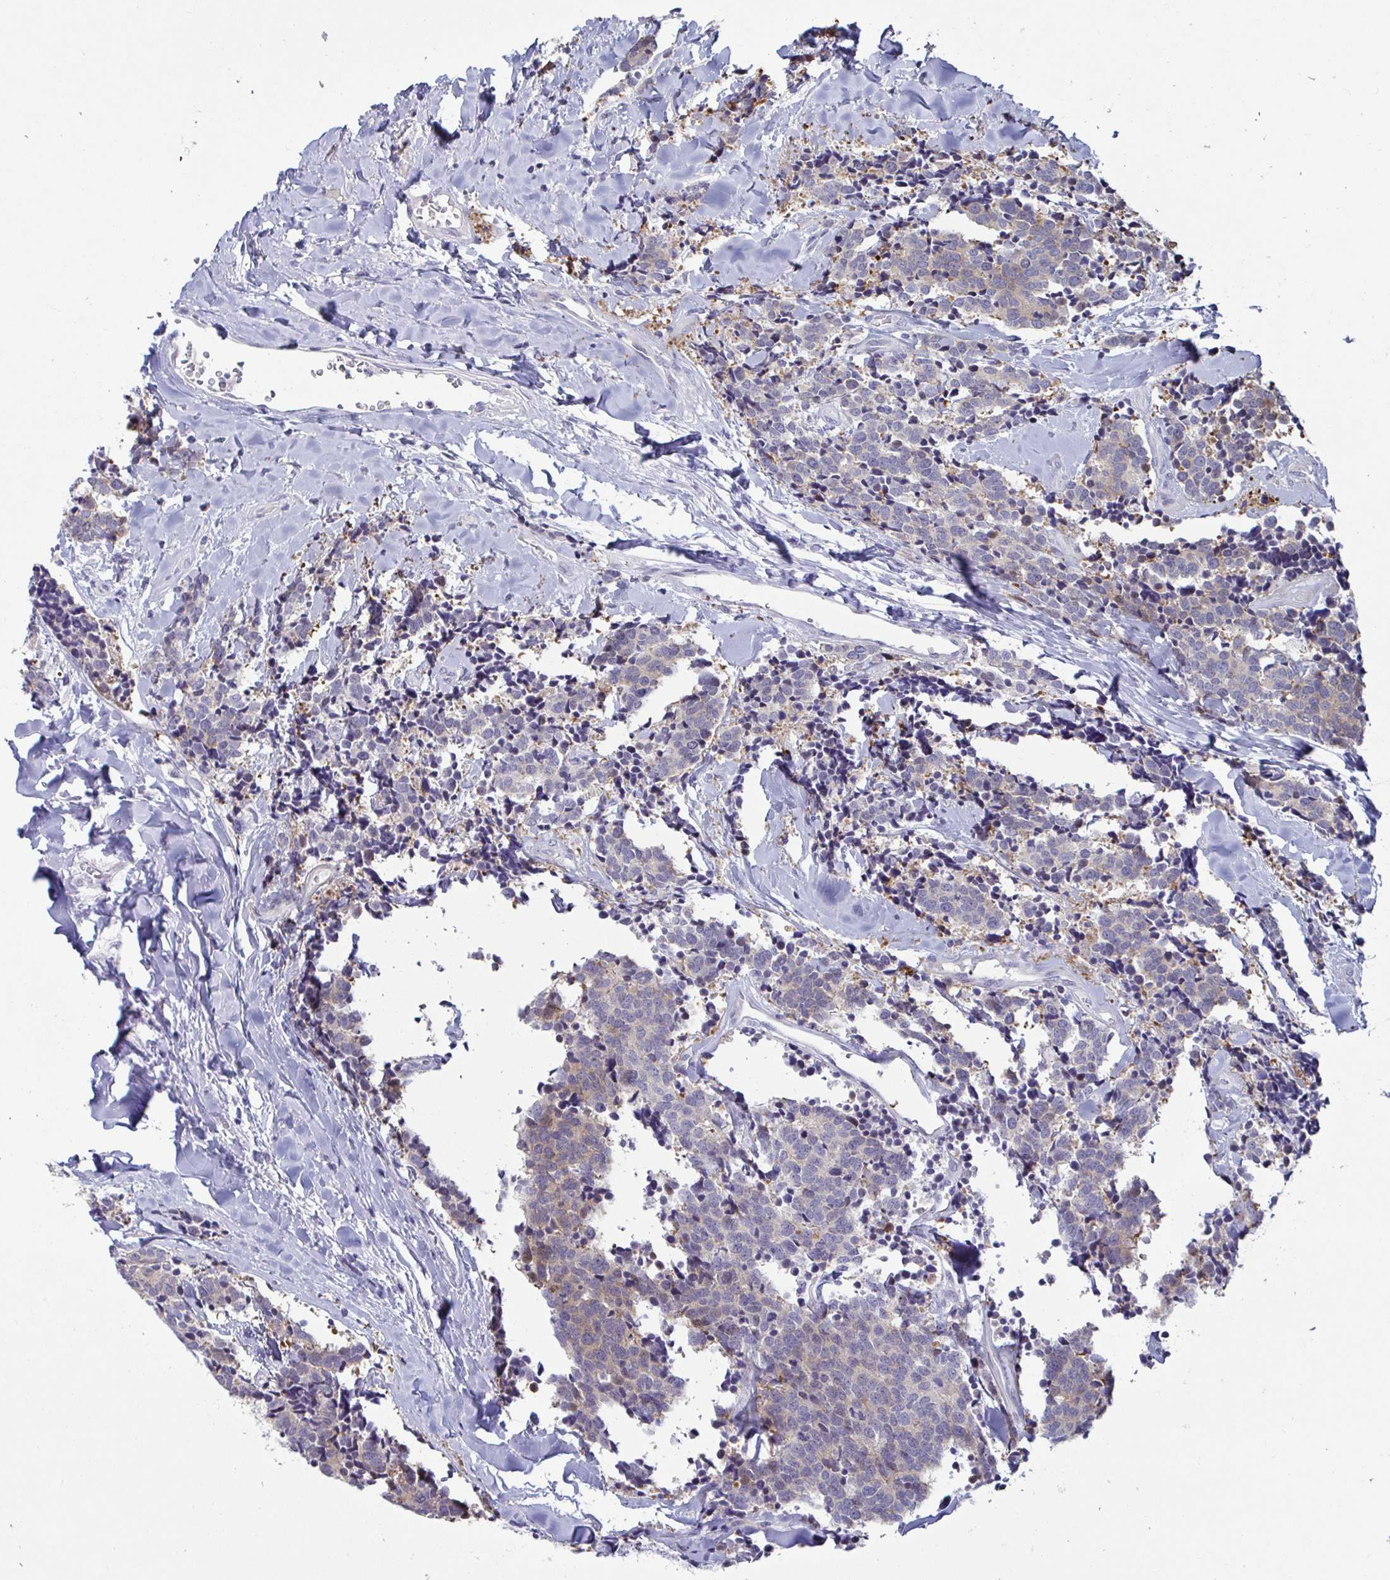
{"staining": {"intensity": "negative", "quantity": "none", "location": "none"}, "tissue": "carcinoid", "cell_type": "Tumor cells", "image_type": "cancer", "snomed": [{"axis": "morphology", "description": "Carcinoid, malignant, NOS"}, {"axis": "topography", "description": "Skin"}], "caption": "The micrograph exhibits no significant staining in tumor cells of carcinoid (malignant).", "gene": "GSTM1", "patient": {"sex": "female", "age": 79}}